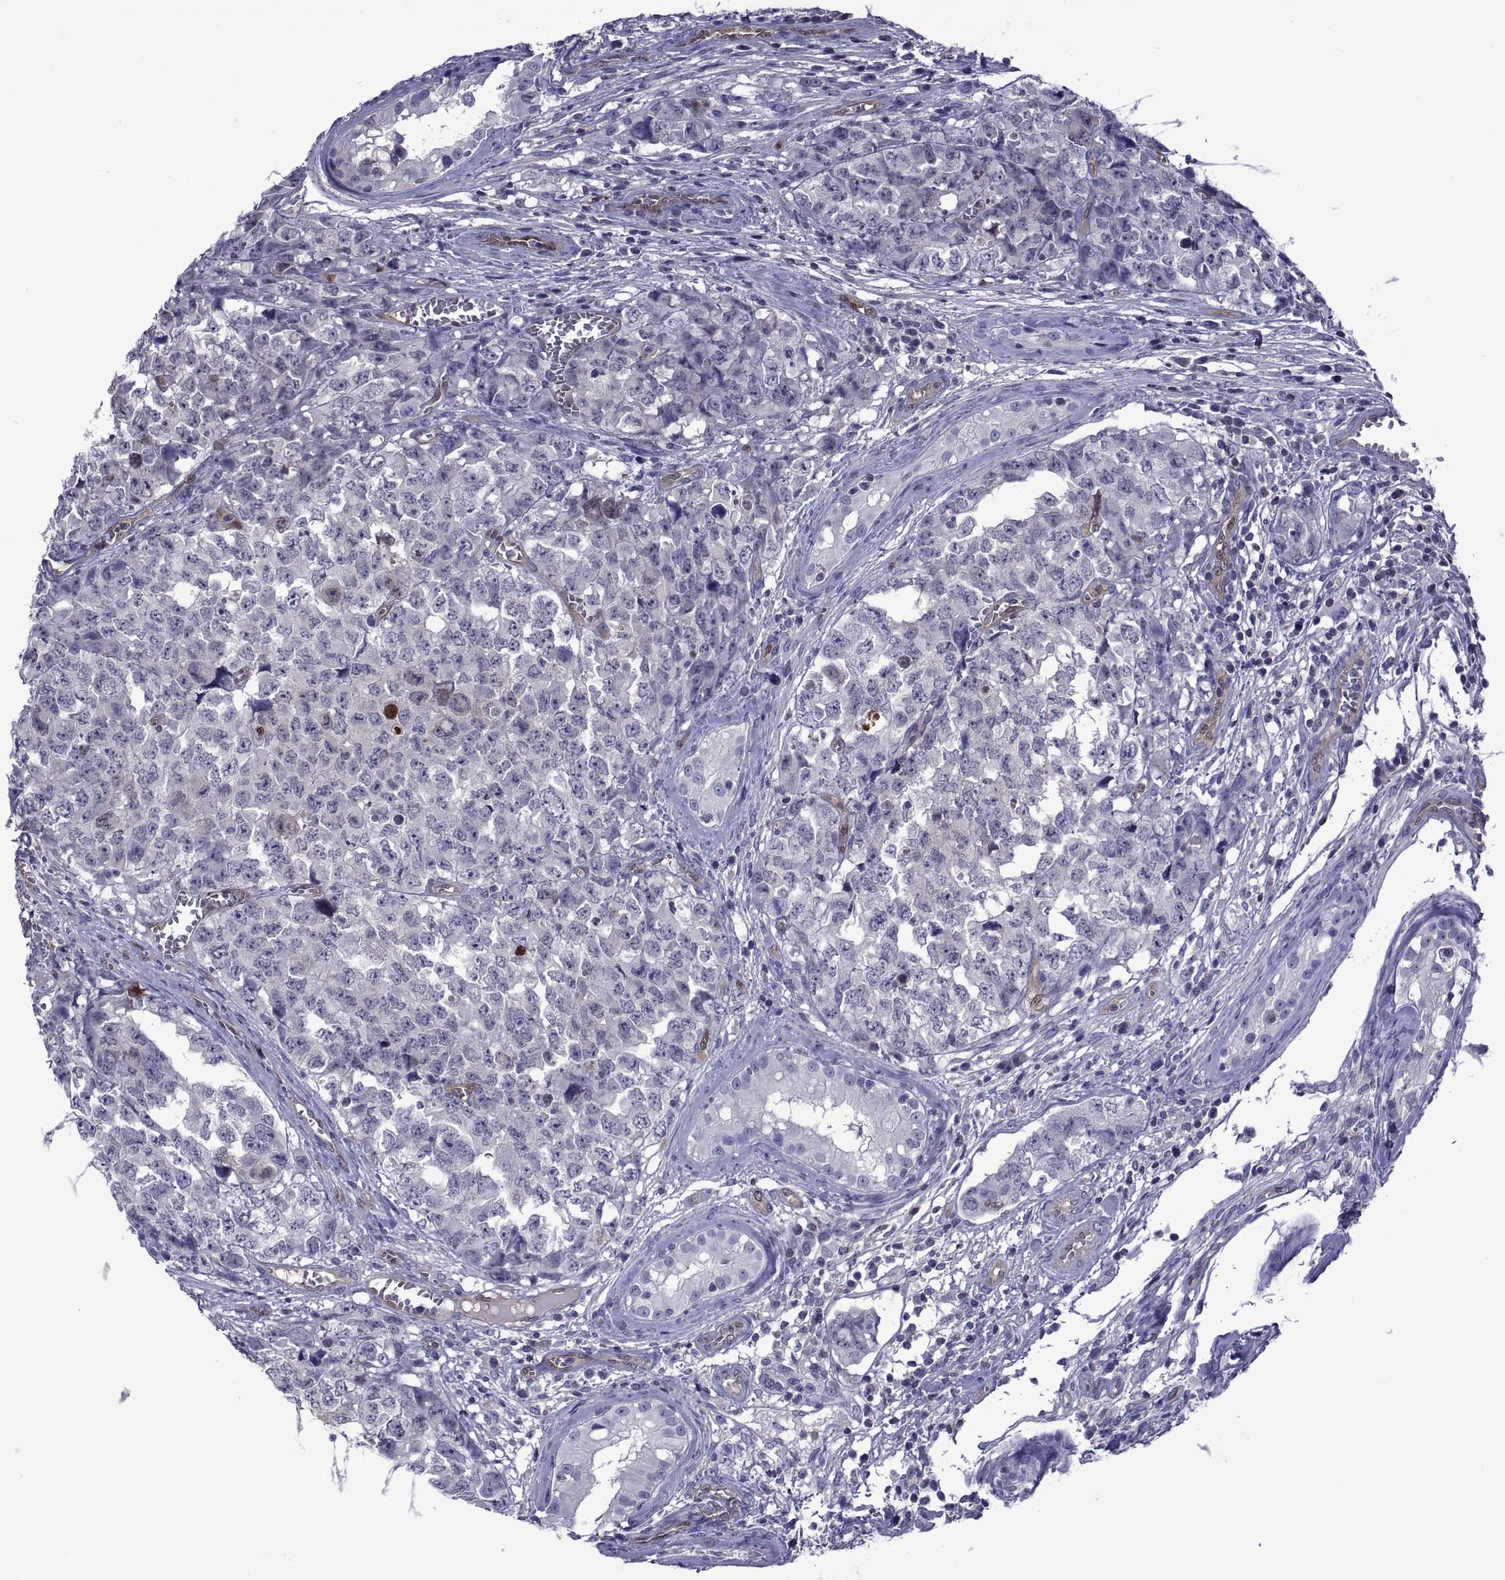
{"staining": {"intensity": "negative", "quantity": "none", "location": "none"}, "tissue": "testis cancer", "cell_type": "Tumor cells", "image_type": "cancer", "snomed": [{"axis": "morphology", "description": "Carcinoma, Embryonal, NOS"}, {"axis": "topography", "description": "Testis"}], "caption": "This is a photomicrograph of immunohistochemistry staining of testis cancer, which shows no positivity in tumor cells.", "gene": "LCN9", "patient": {"sex": "male", "age": 23}}